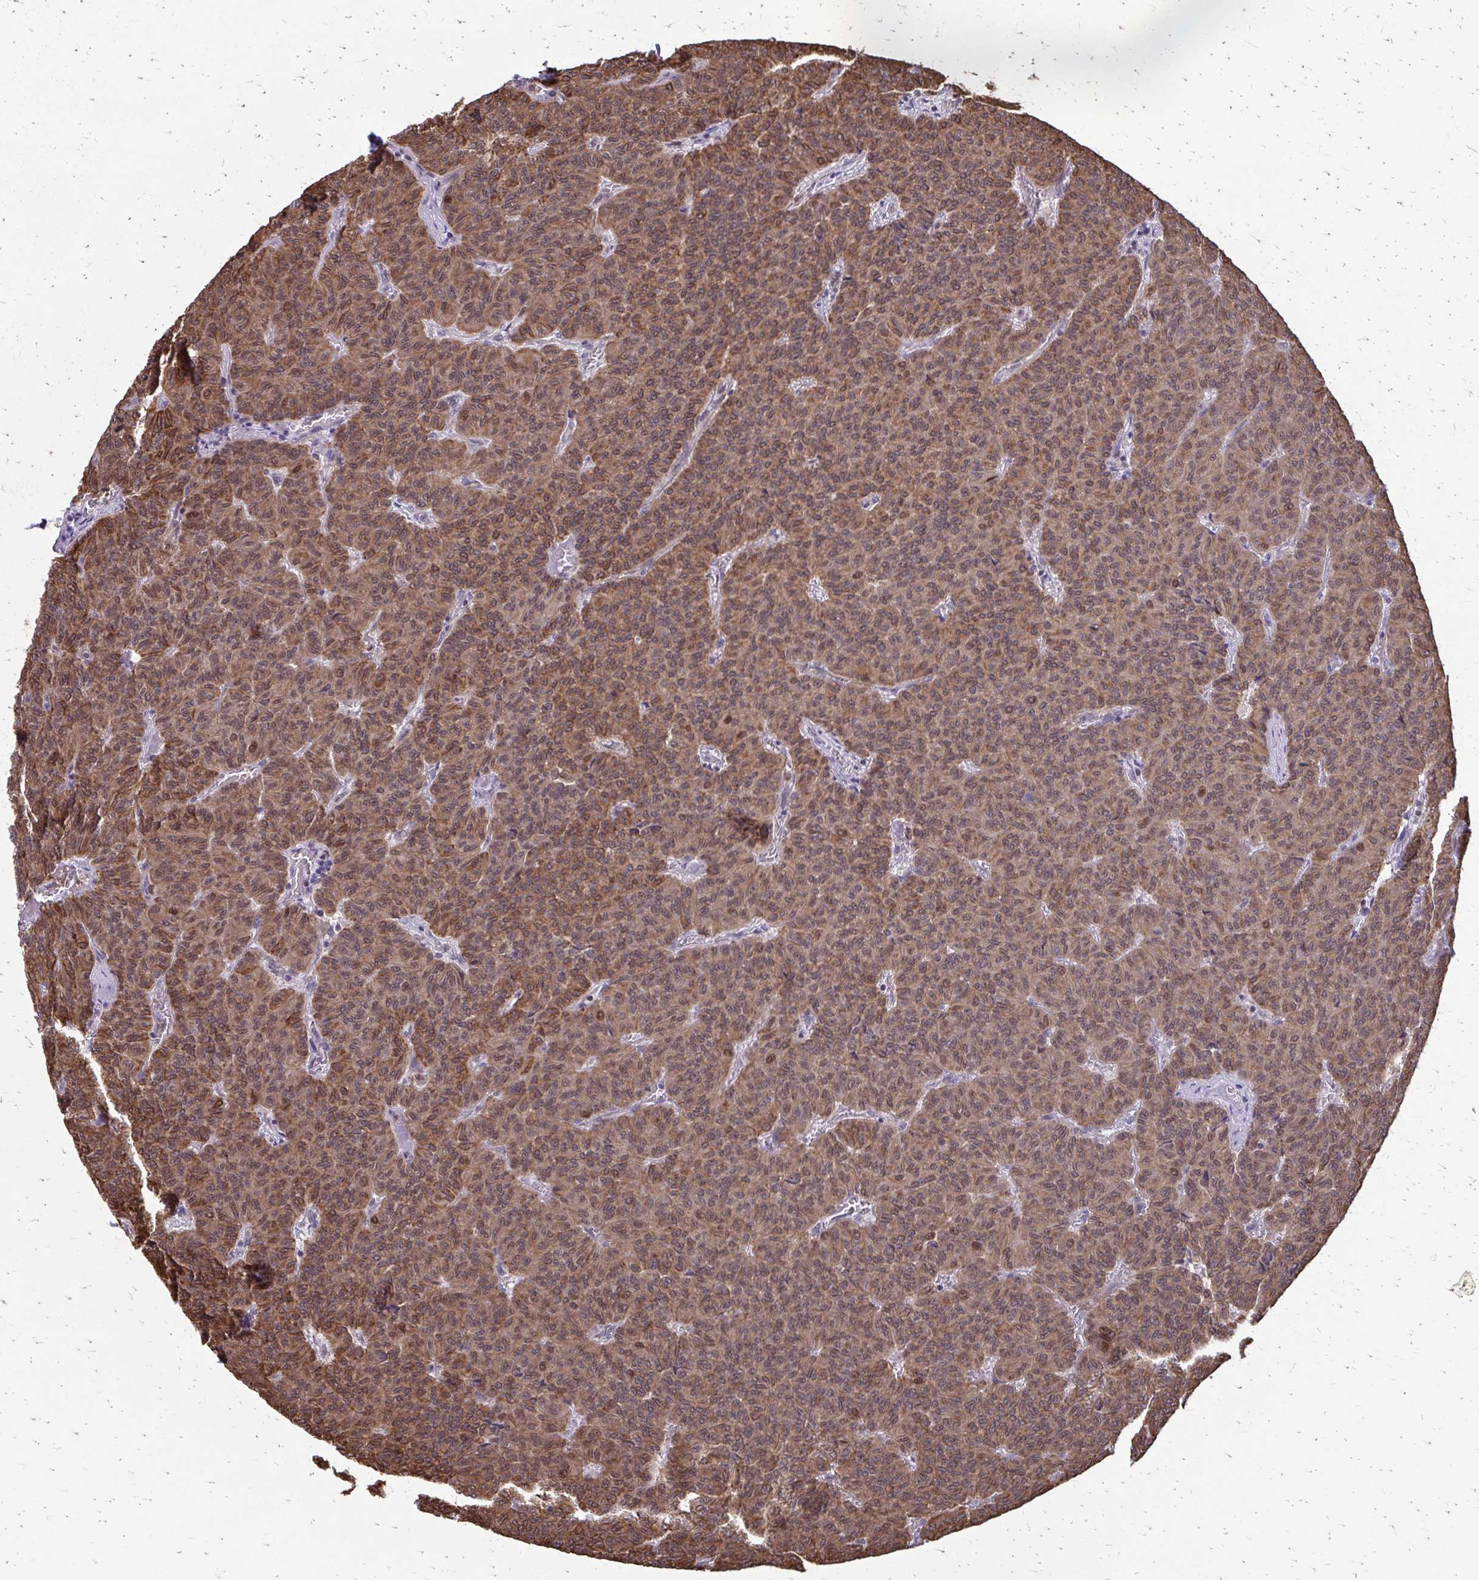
{"staining": {"intensity": "moderate", "quantity": ">75%", "location": "cytoplasmic/membranous,nuclear"}, "tissue": "carcinoid", "cell_type": "Tumor cells", "image_type": "cancer", "snomed": [{"axis": "morphology", "description": "Carcinoid, malignant, NOS"}, {"axis": "topography", "description": "Lung"}], "caption": "This photomicrograph displays IHC staining of human carcinoid (malignant), with medium moderate cytoplasmic/membranous and nuclear expression in approximately >75% of tumor cells.", "gene": "ANKRD30B", "patient": {"sex": "male", "age": 61}}